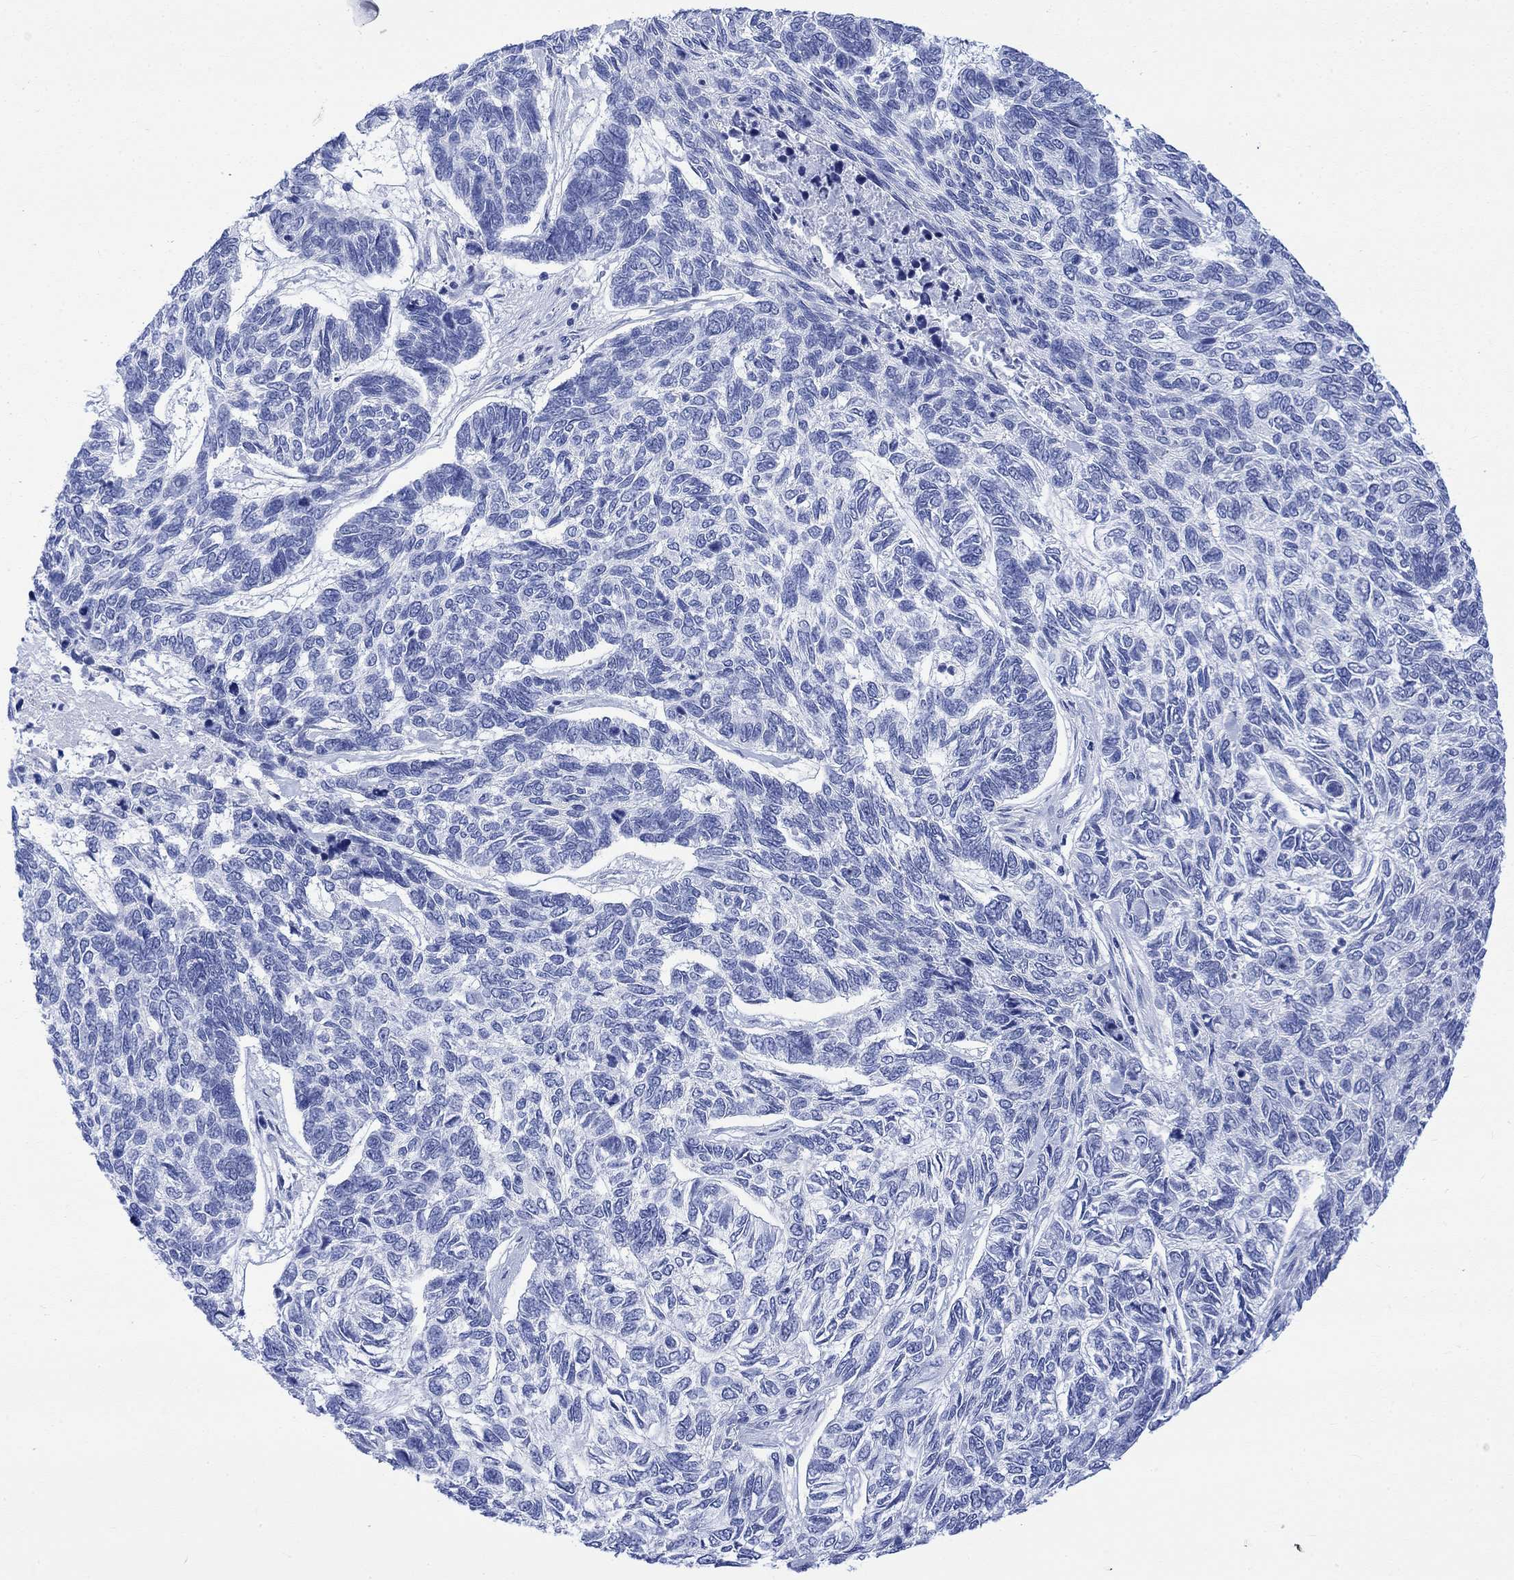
{"staining": {"intensity": "negative", "quantity": "none", "location": "none"}, "tissue": "skin cancer", "cell_type": "Tumor cells", "image_type": "cancer", "snomed": [{"axis": "morphology", "description": "Basal cell carcinoma"}, {"axis": "topography", "description": "Skin"}], "caption": "Immunohistochemistry histopathology image of skin basal cell carcinoma stained for a protein (brown), which reveals no expression in tumor cells. (Brightfield microscopy of DAB (3,3'-diaminobenzidine) immunohistochemistry at high magnification).", "gene": "CELF4", "patient": {"sex": "female", "age": 65}}